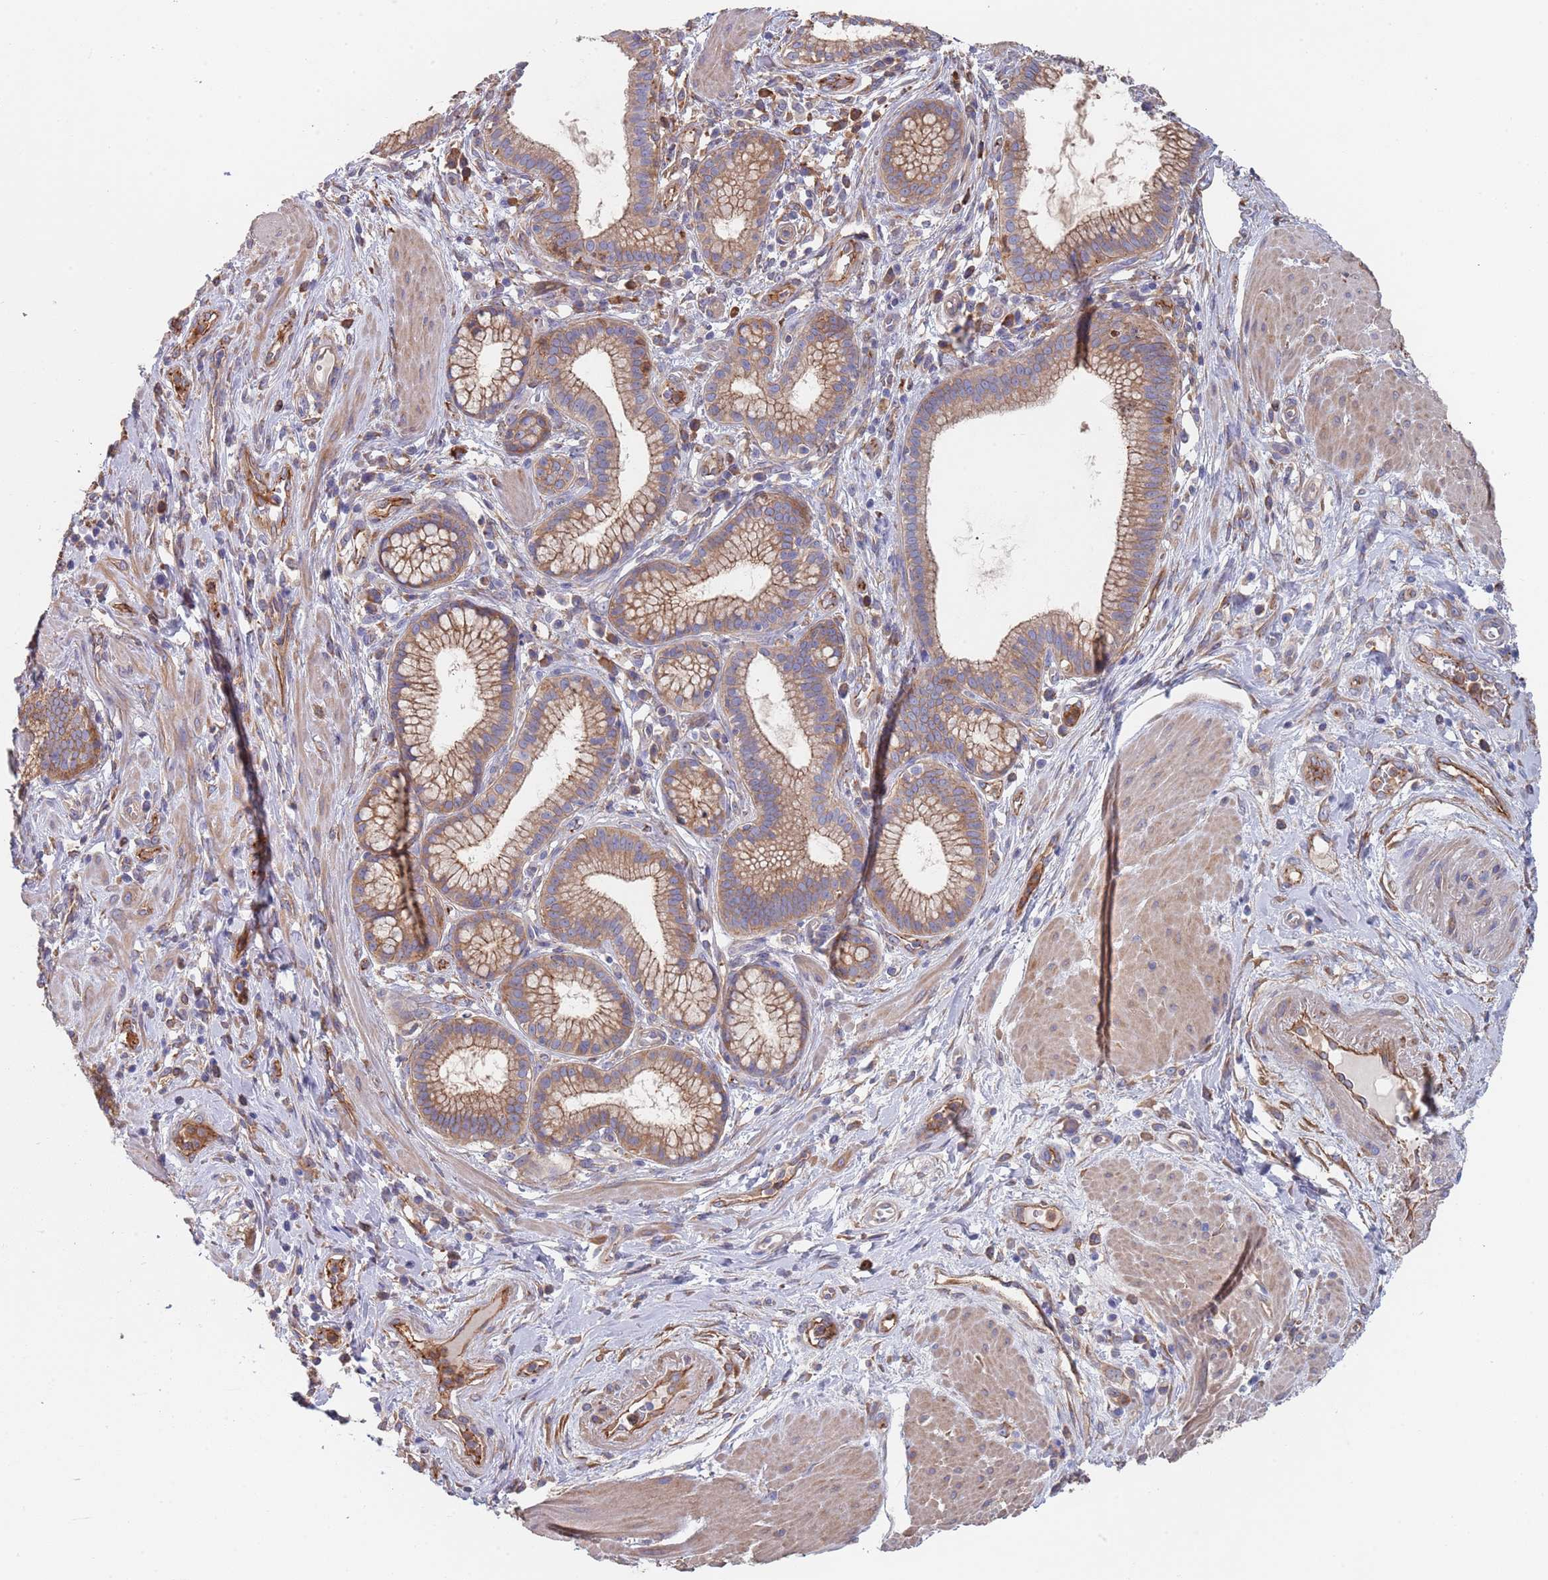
{"staining": {"intensity": "moderate", "quantity": ">75%", "location": "cytoplasmic/membranous"}, "tissue": "pancreatic cancer", "cell_type": "Tumor cells", "image_type": "cancer", "snomed": [{"axis": "morphology", "description": "Adenocarcinoma, NOS"}, {"axis": "topography", "description": "Pancreas"}], "caption": "A brown stain highlights moderate cytoplasmic/membranous expression of a protein in adenocarcinoma (pancreatic) tumor cells. Immunohistochemistry (ihc) stains the protein in brown and the nuclei are stained blue.", "gene": "DCUN1D3", "patient": {"sex": "male", "age": 72}}